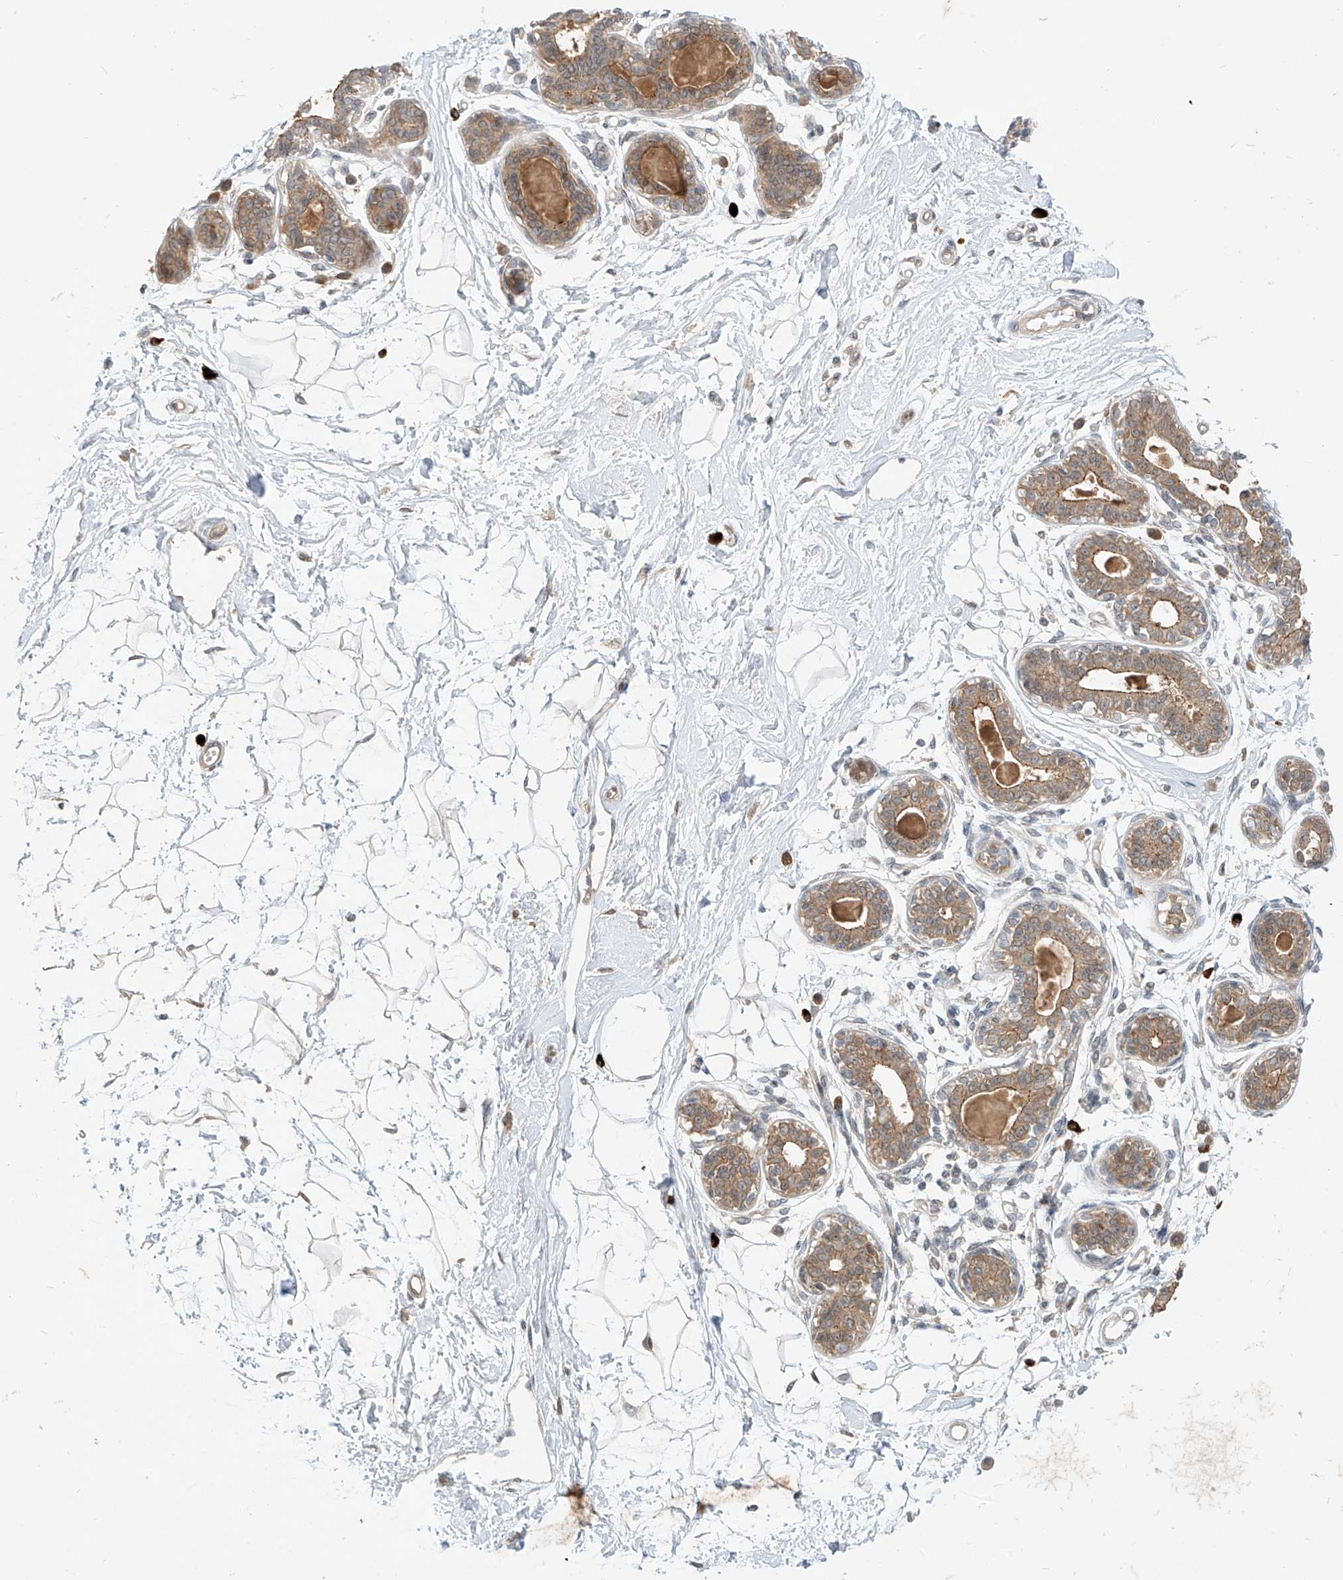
{"staining": {"intensity": "weak", "quantity": "25%-75%", "location": "cytoplasmic/membranous"}, "tissue": "breast", "cell_type": "Adipocytes", "image_type": "normal", "snomed": [{"axis": "morphology", "description": "Normal tissue, NOS"}, {"axis": "topography", "description": "Breast"}], "caption": "This photomicrograph demonstrates unremarkable breast stained with immunohistochemistry (IHC) to label a protein in brown. The cytoplasmic/membranous of adipocytes show weak positivity for the protein. Nuclei are counter-stained blue.", "gene": "MTUS2", "patient": {"sex": "female", "age": 45}}